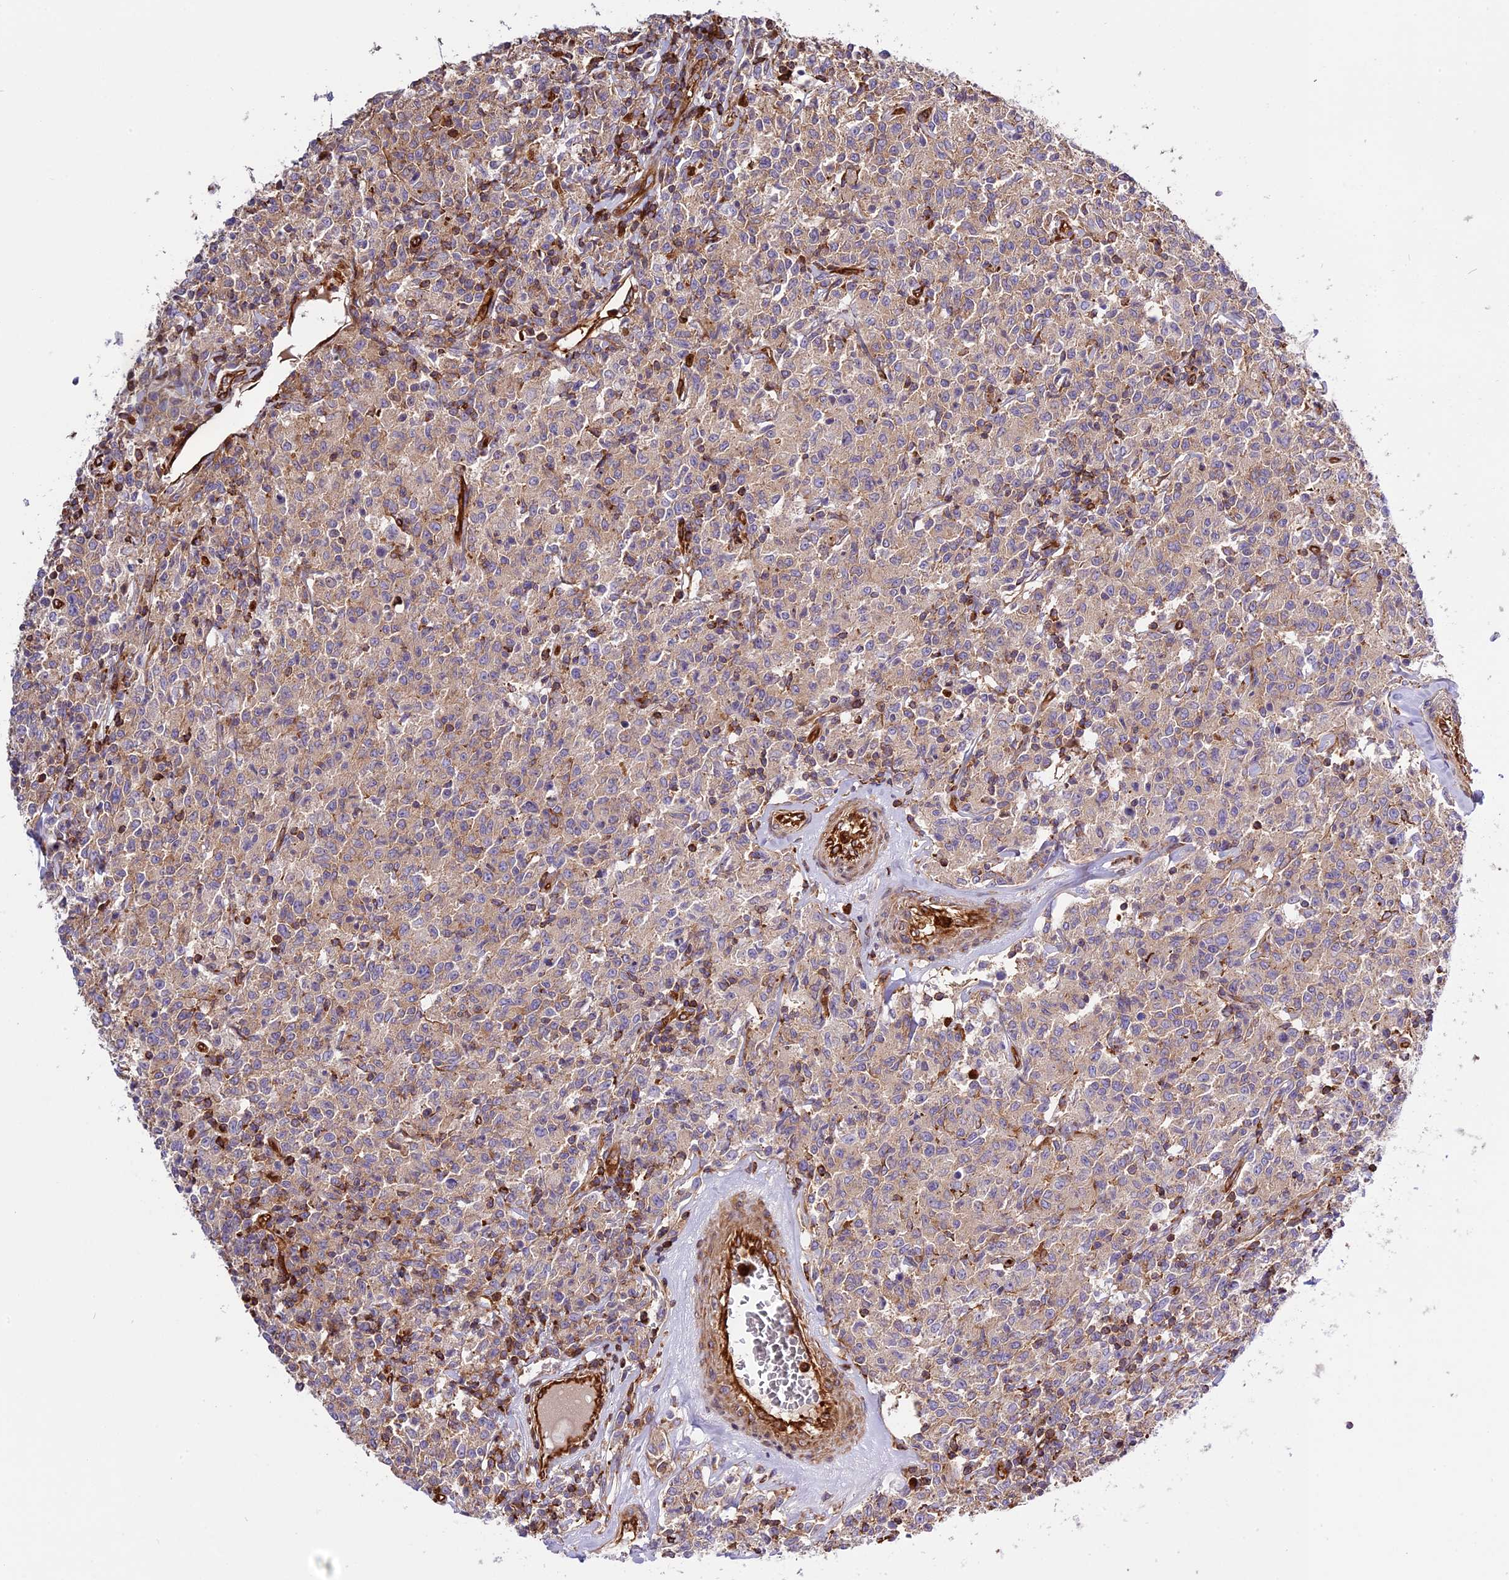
{"staining": {"intensity": "negative", "quantity": "none", "location": "none"}, "tissue": "lymphoma", "cell_type": "Tumor cells", "image_type": "cancer", "snomed": [{"axis": "morphology", "description": "Malignant lymphoma, non-Hodgkin's type, Low grade"}, {"axis": "topography", "description": "Small intestine"}], "caption": "Immunohistochemical staining of human low-grade malignant lymphoma, non-Hodgkin's type demonstrates no significant staining in tumor cells.", "gene": "CD99L2", "patient": {"sex": "female", "age": 59}}